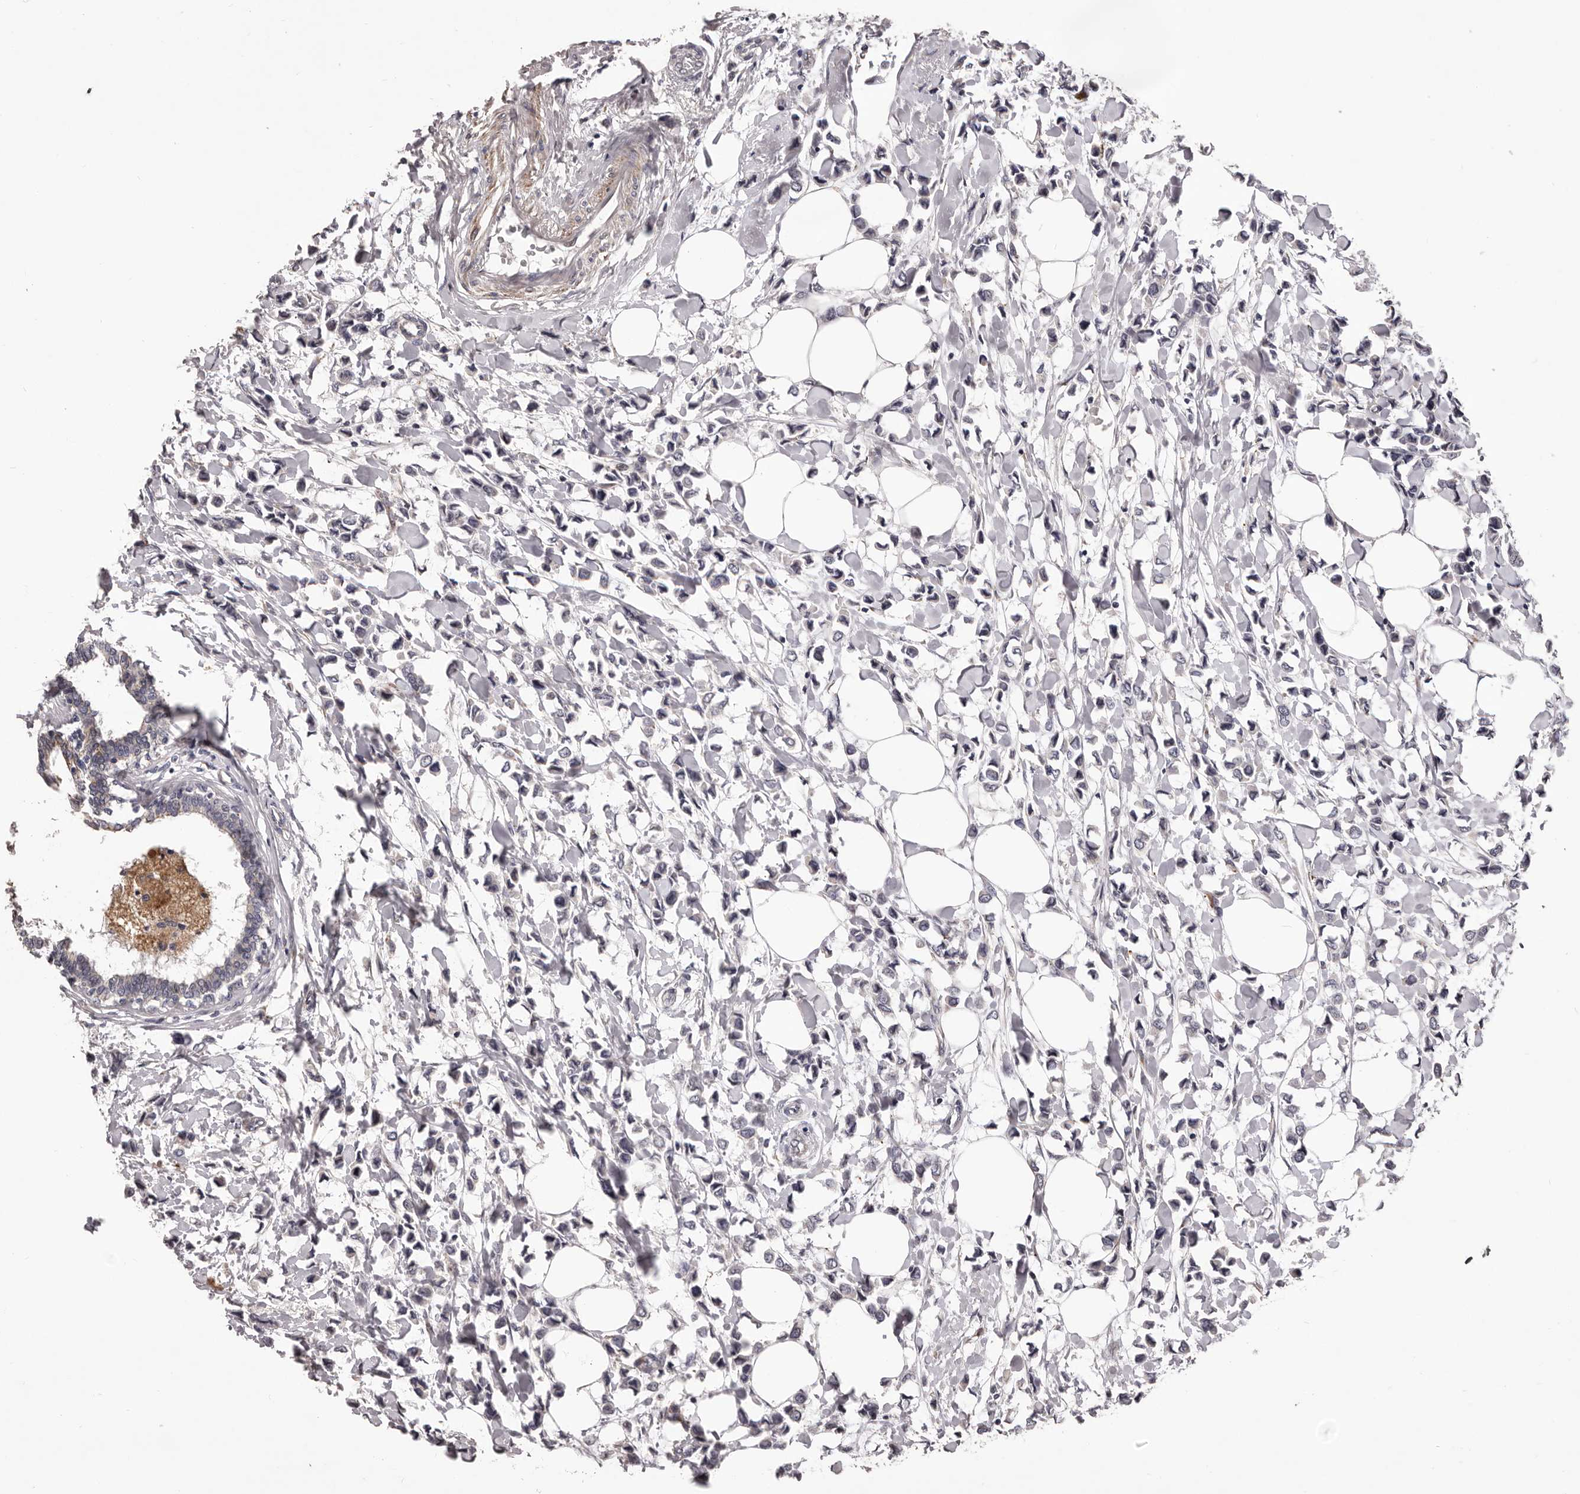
{"staining": {"intensity": "negative", "quantity": "none", "location": "none"}, "tissue": "breast cancer", "cell_type": "Tumor cells", "image_type": "cancer", "snomed": [{"axis": "morphology", "description": "Lobular carcinoma"}, {"axis": "topography", "description": "Breast"}], "caption": "A micrograph of lobular carcinoma (breast) stained for a protein exhibits no brown staining in tumor cells.", "gene": "ALPK1", "patient": {"sex": "female", "age": 51}}